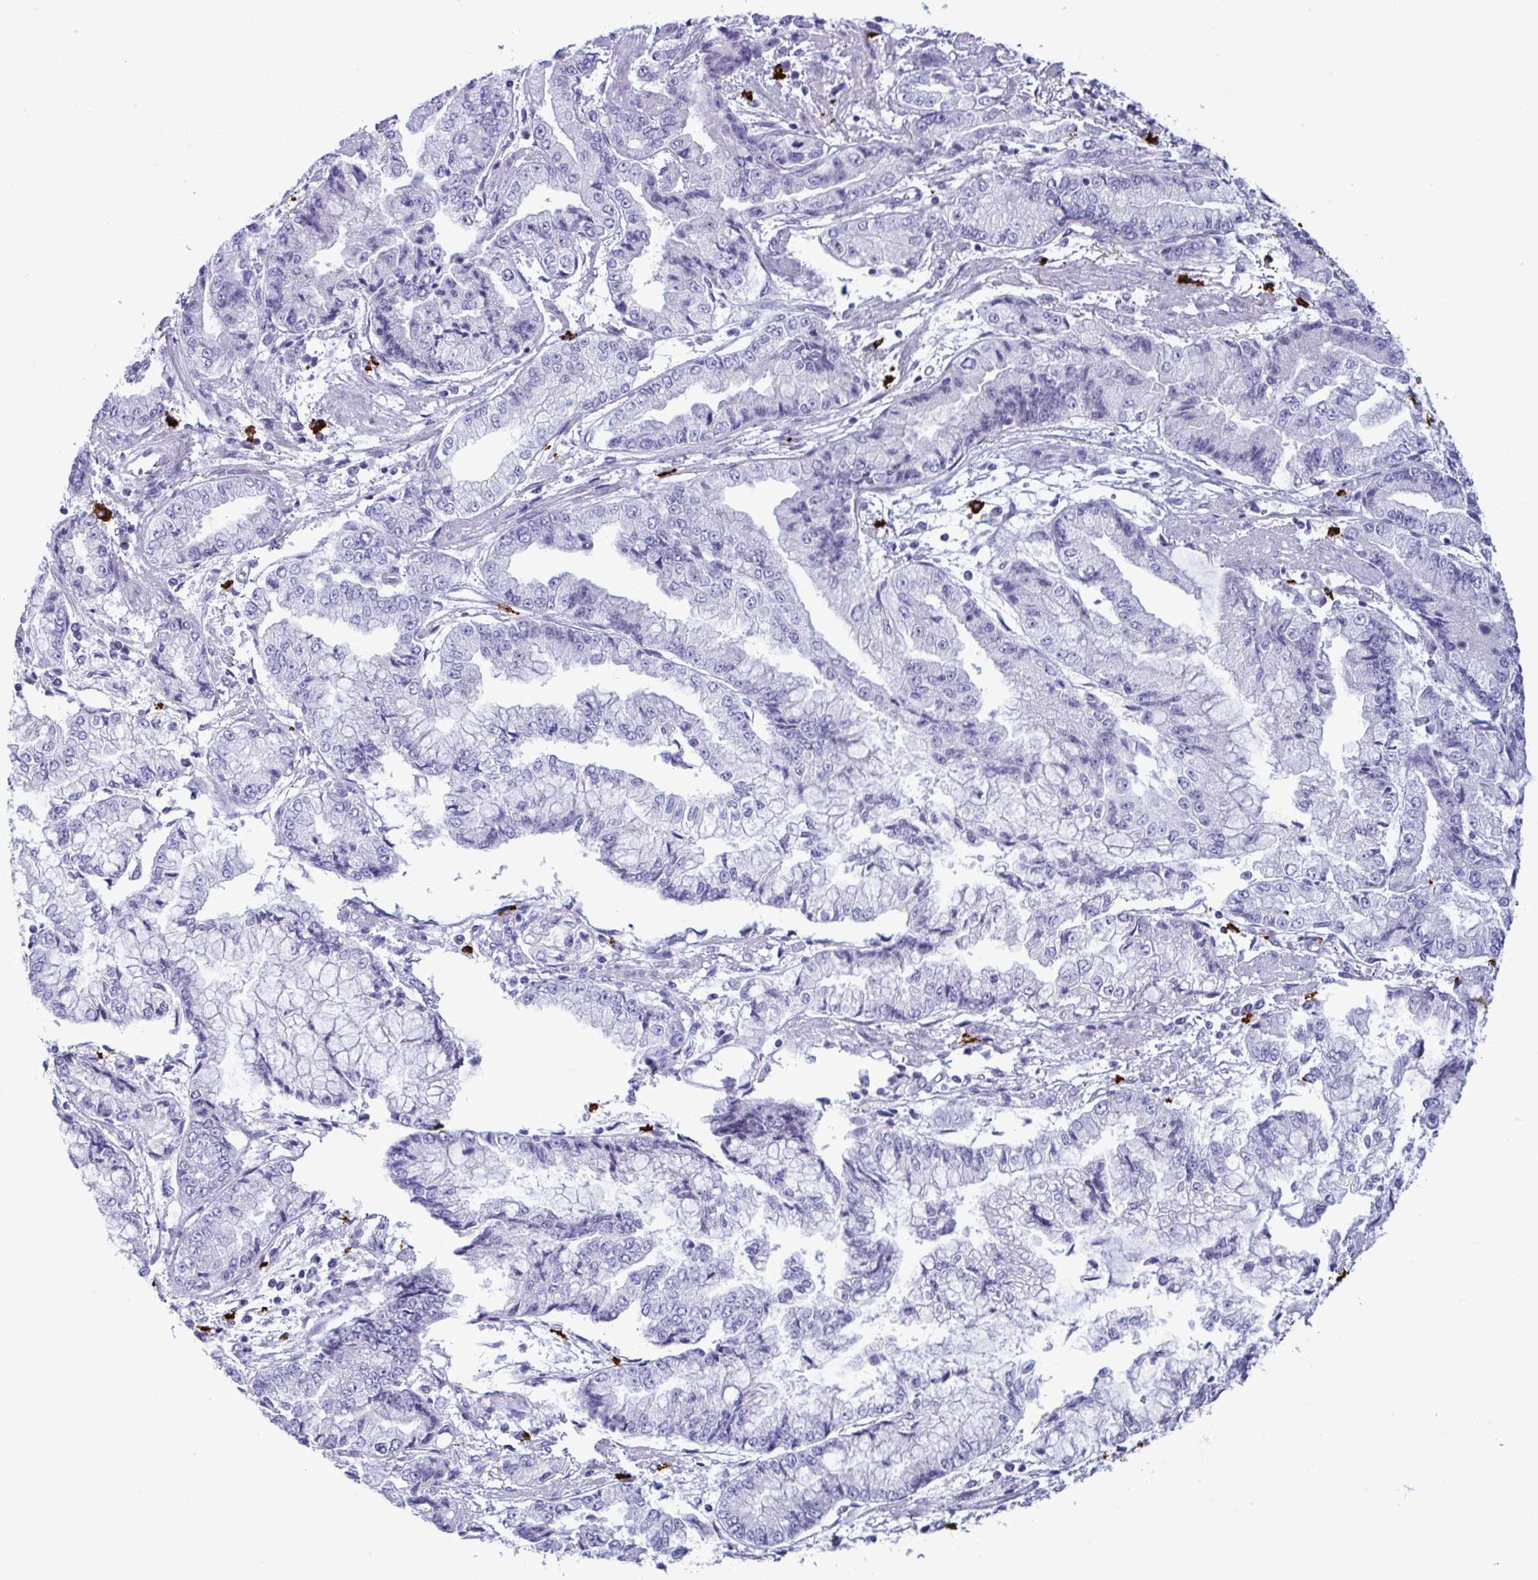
{"staining": {"intensity": "negative", "quantity": "none", "location": "none"}, "tissue": "stomach cancer", "cell_type": "Tumor cells", "image_type": "cancer", "snomed": [{"axis": "morphology", "description": "Adenocarcinoma, NOS"}, {"axis": "topography", "description": "Stomach, upper"}], "caption": "Adenocarcinoma (stomach) was stained to show a protein in brown. There is no significant staining in tumor cells.", "gene": "ZNF684", "patient": {"sex": "female", "age": 74}}